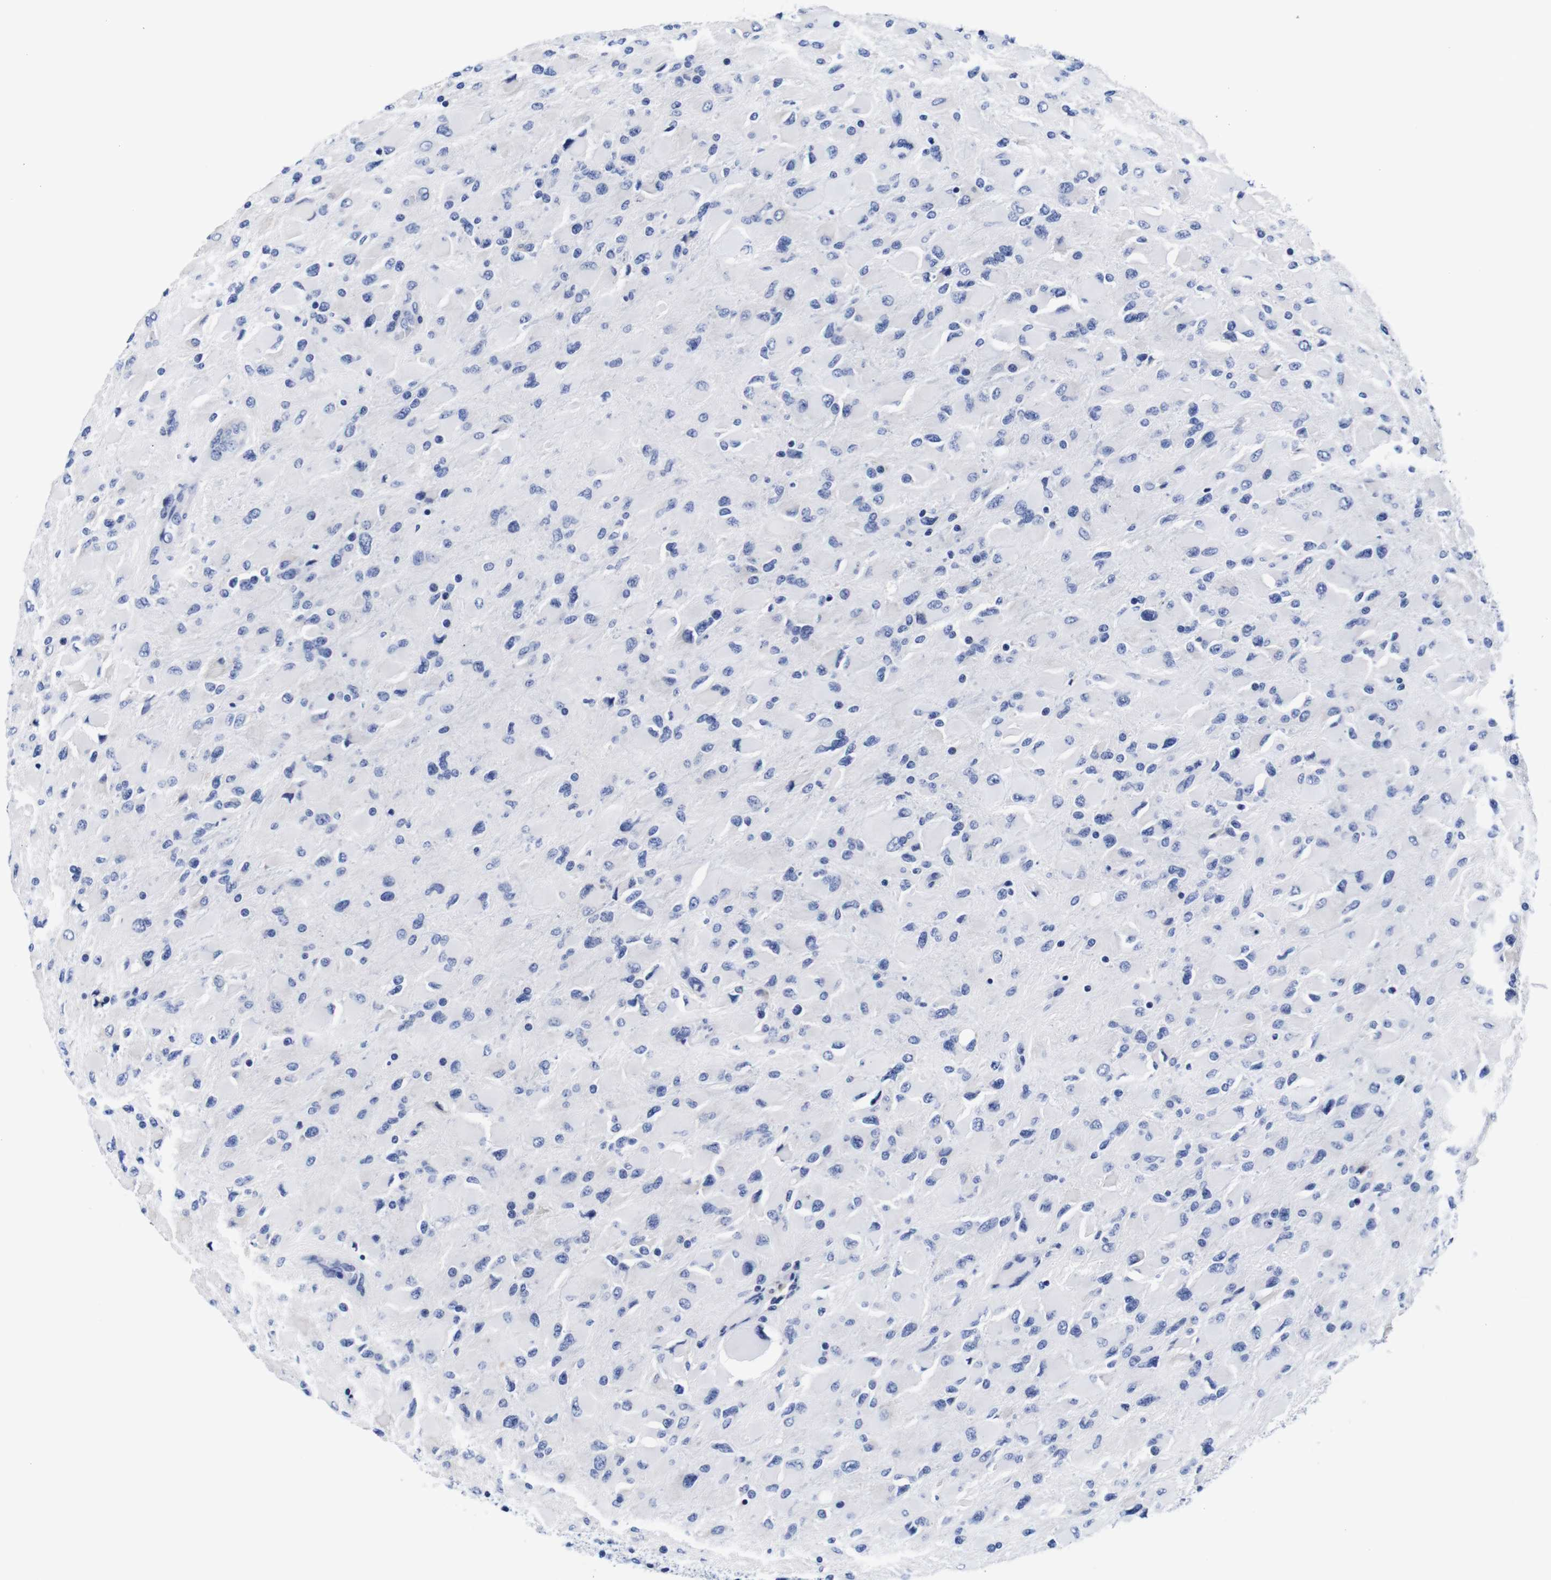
{"staining": {"intensity": "negative", "quantity": "none", "location": "none"}, "tissue": "glioma", "cell_type": "Tumor cells", "image_type": "cancer", "snomed": [{"axis": "morphology", "description": "Glioma, malignant, High grade"}, {"axis": "topography", "description": "Cerebral cortex"}], "caption": "The photomicrograph reveals no significant positivity in tumor cells of malignant high-grade glioma. (Stains: DAB immunohistochemistry with hematoxylin counter stain, Microscopy: brightfield microscopy at high magnification).", "gene": "CLEC4G", "patient": {"sex": "female", "age": 36}}